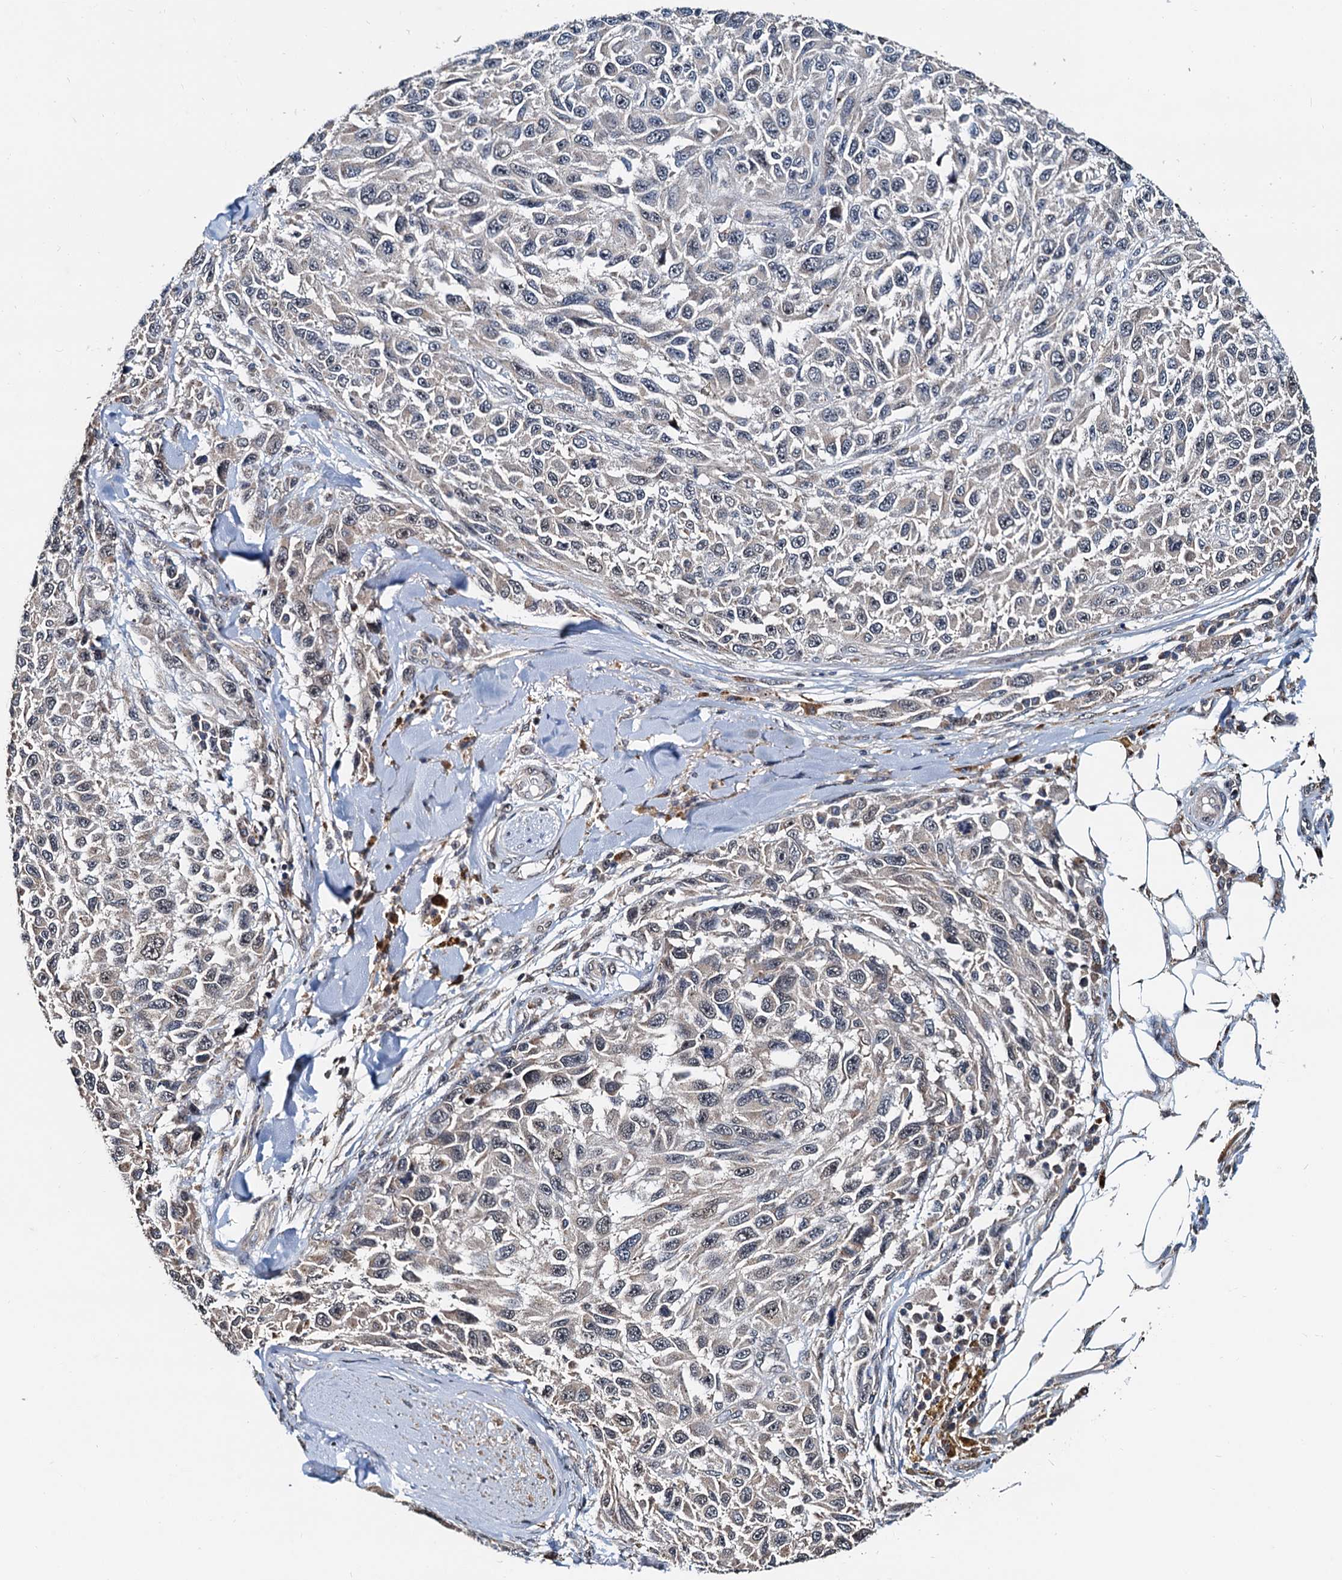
{"staining": {"intensity": "negative", "quantity": "none", "location": "none"}, "tissue": "melanoma", "cell_type": "Tumor cells", "image_type": "cancer", "snomed": [{"axis": "morphology", "description": "Normal tissue, NOS"}, {"axis": "morphology", "description": "Malignant melanoma, NOS"}, {"axis": "topography", "description": "Skin"}], "caption": "A high-resolution micrograph shows IHC staining of malignant melanoma, which shows no significant positivity in tumor cells. (Stains: DAB immunohistochemistry (IHC) with hematoxylin counter stain, Microscopy: brightfield microscopy at high magnification).", "gene": "MCMBP", "patient": {"sex": "female", "age": 96}}